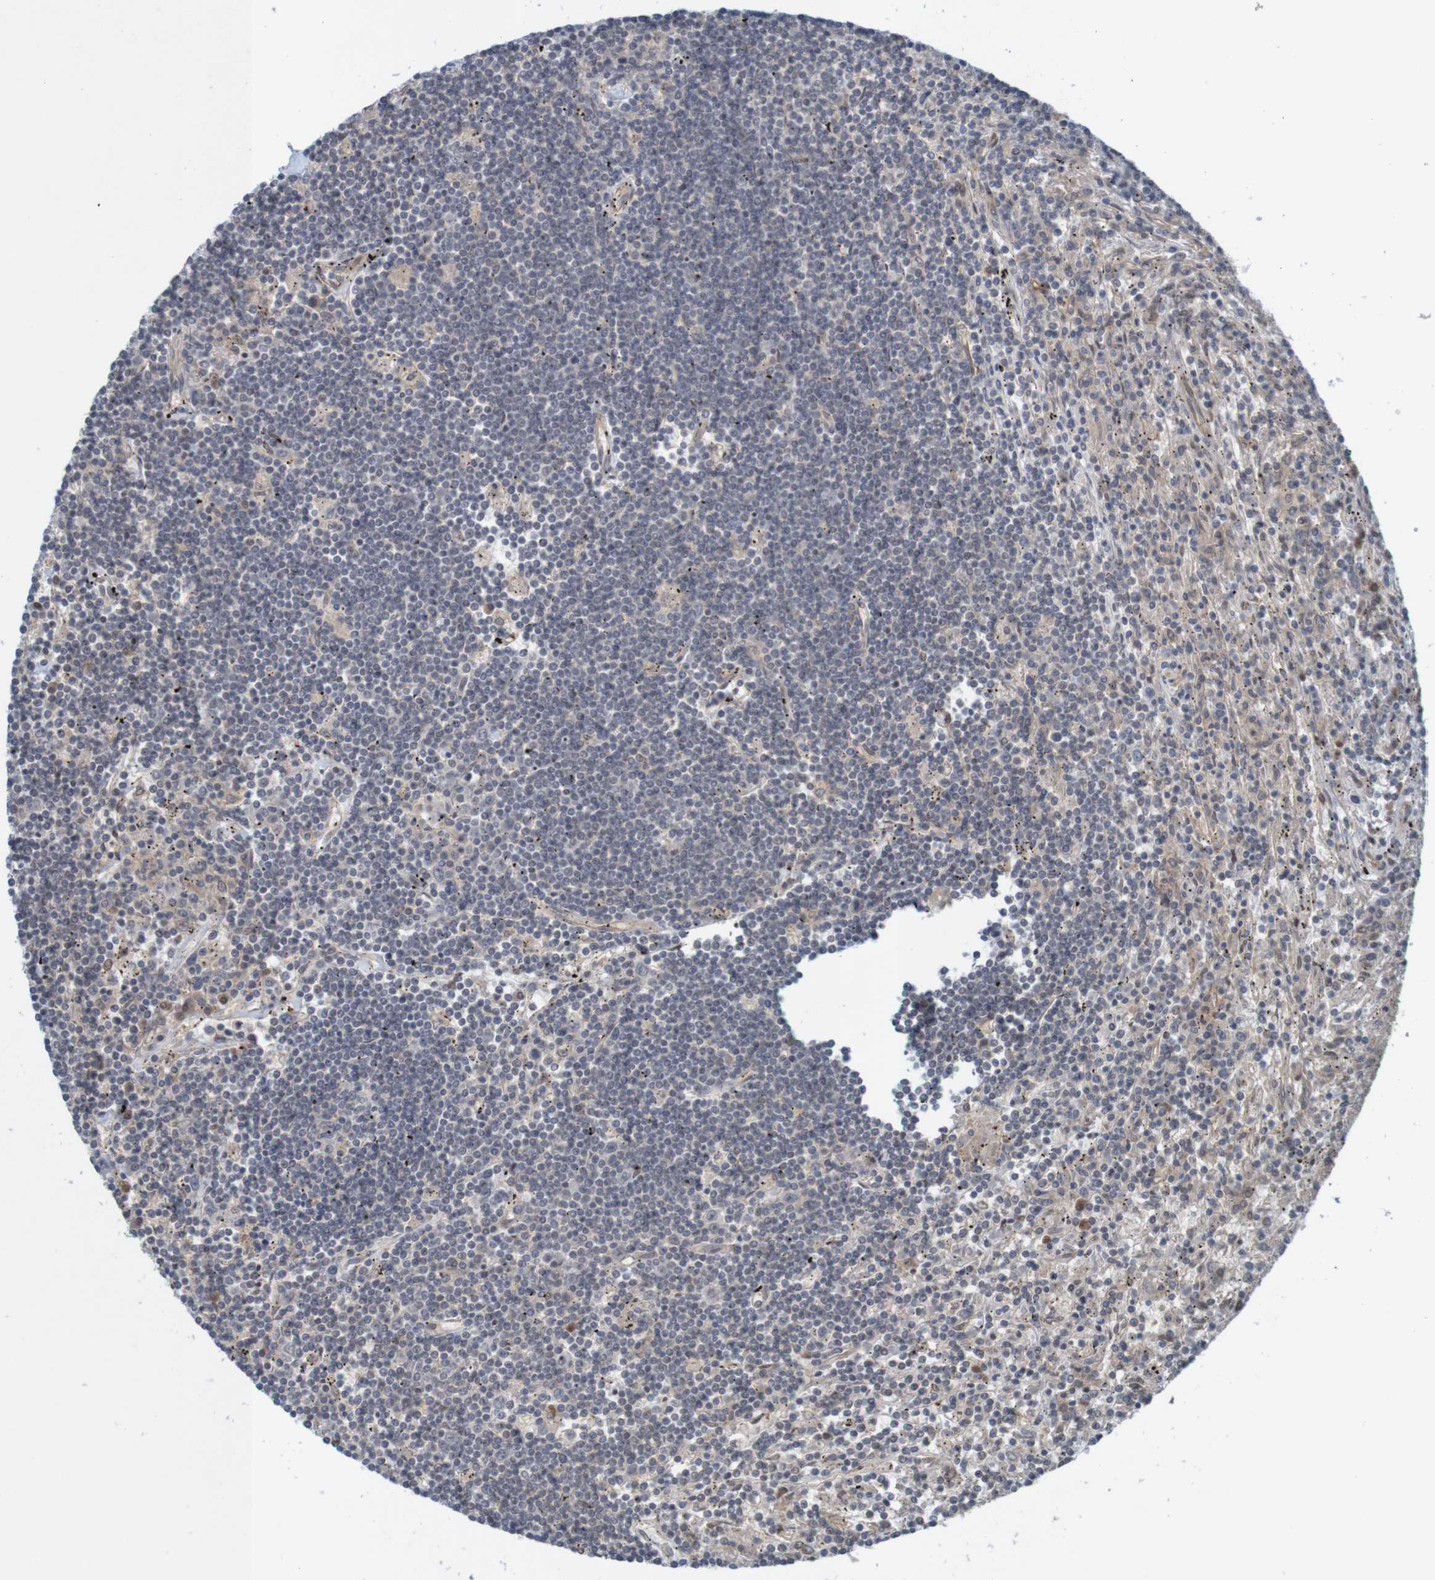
{"staining": {"intensity": "negative", "quantity": "none", "location": "none"}, "tissue": "lymphoma", "cell_type": "Tumor cells", "image_type": "cancer", "snomed": [{"axis": "morphology", "description": "Malignant lymphoma, non-Hodgkin's type, Low grade"}, {"axis": "topography", "description": "Spleen"}], "caption": "High magnification brightfield microscopy of low-grade malignant lymphoma, non-Hodgkin's type stained with DAB (brown) and counterstained with hematoxylin (blue): tumor cells show no significant expression.", "gene": "ARHGEF11", "patient": {"sex": "male", "age": 76}}